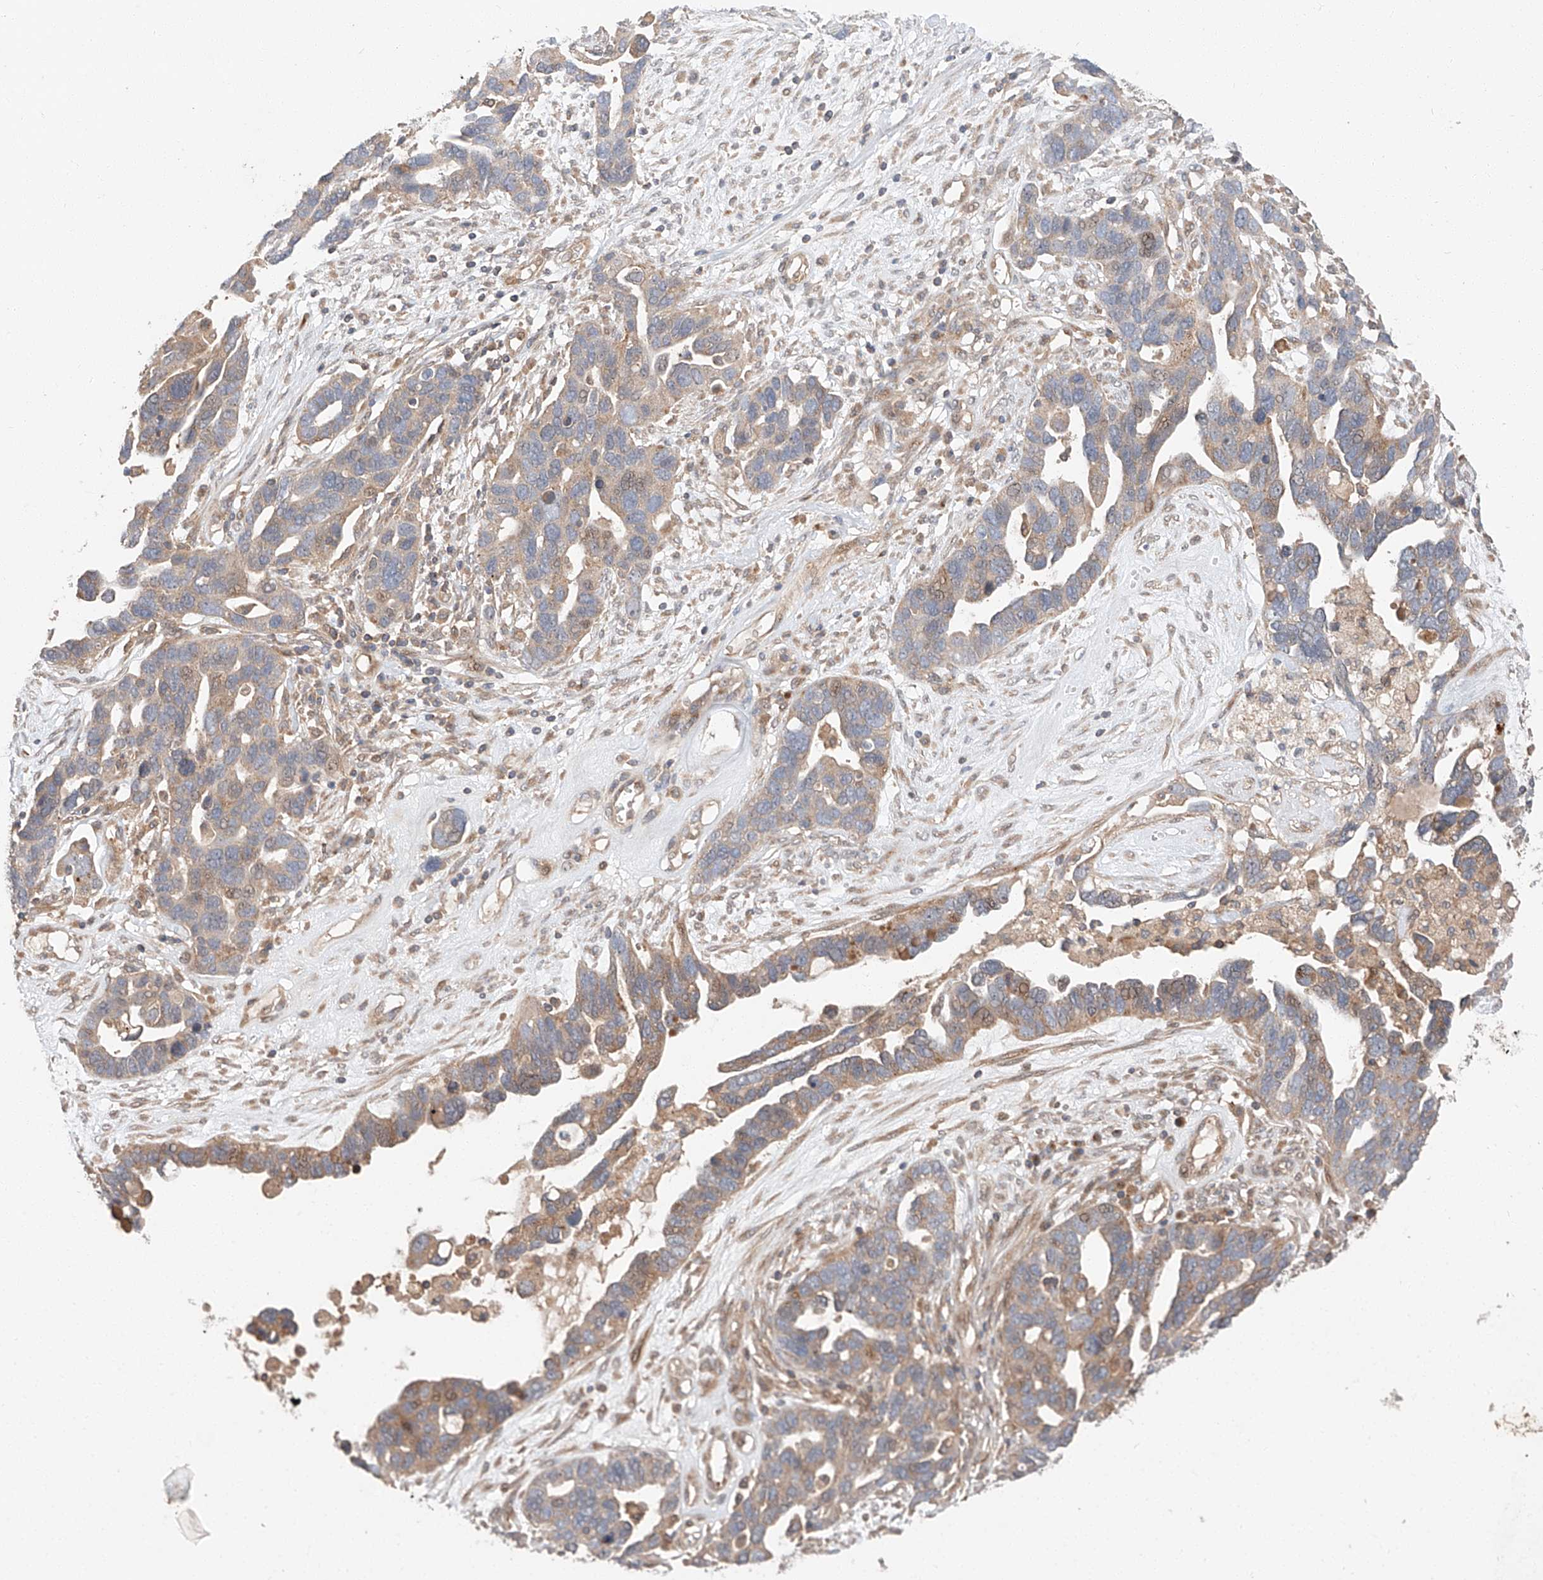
{"staining": {"intensity": "moderate", "quantity": "25%-75%", "location": "cytoplasmic/membranous"}, "tissue": "ovarian cancer", "cell_type": "Tumor cells", "image_type": "cancer", "snomed": [{"axis": "morphology", "description": "Cystadenocarcinoma, serous, NOS"}, {"axis": "topography", "description": "Ovary"}], "caption": "Brown immunohistochemical staining in serous cystadenocarcinoma (ovarian) displays moderate cytoplasmic/membranous expression in about 25%-75% of tumor cells.", "gene": "XPNPEP1", "patient": {"sex": "female", "age": 54}}